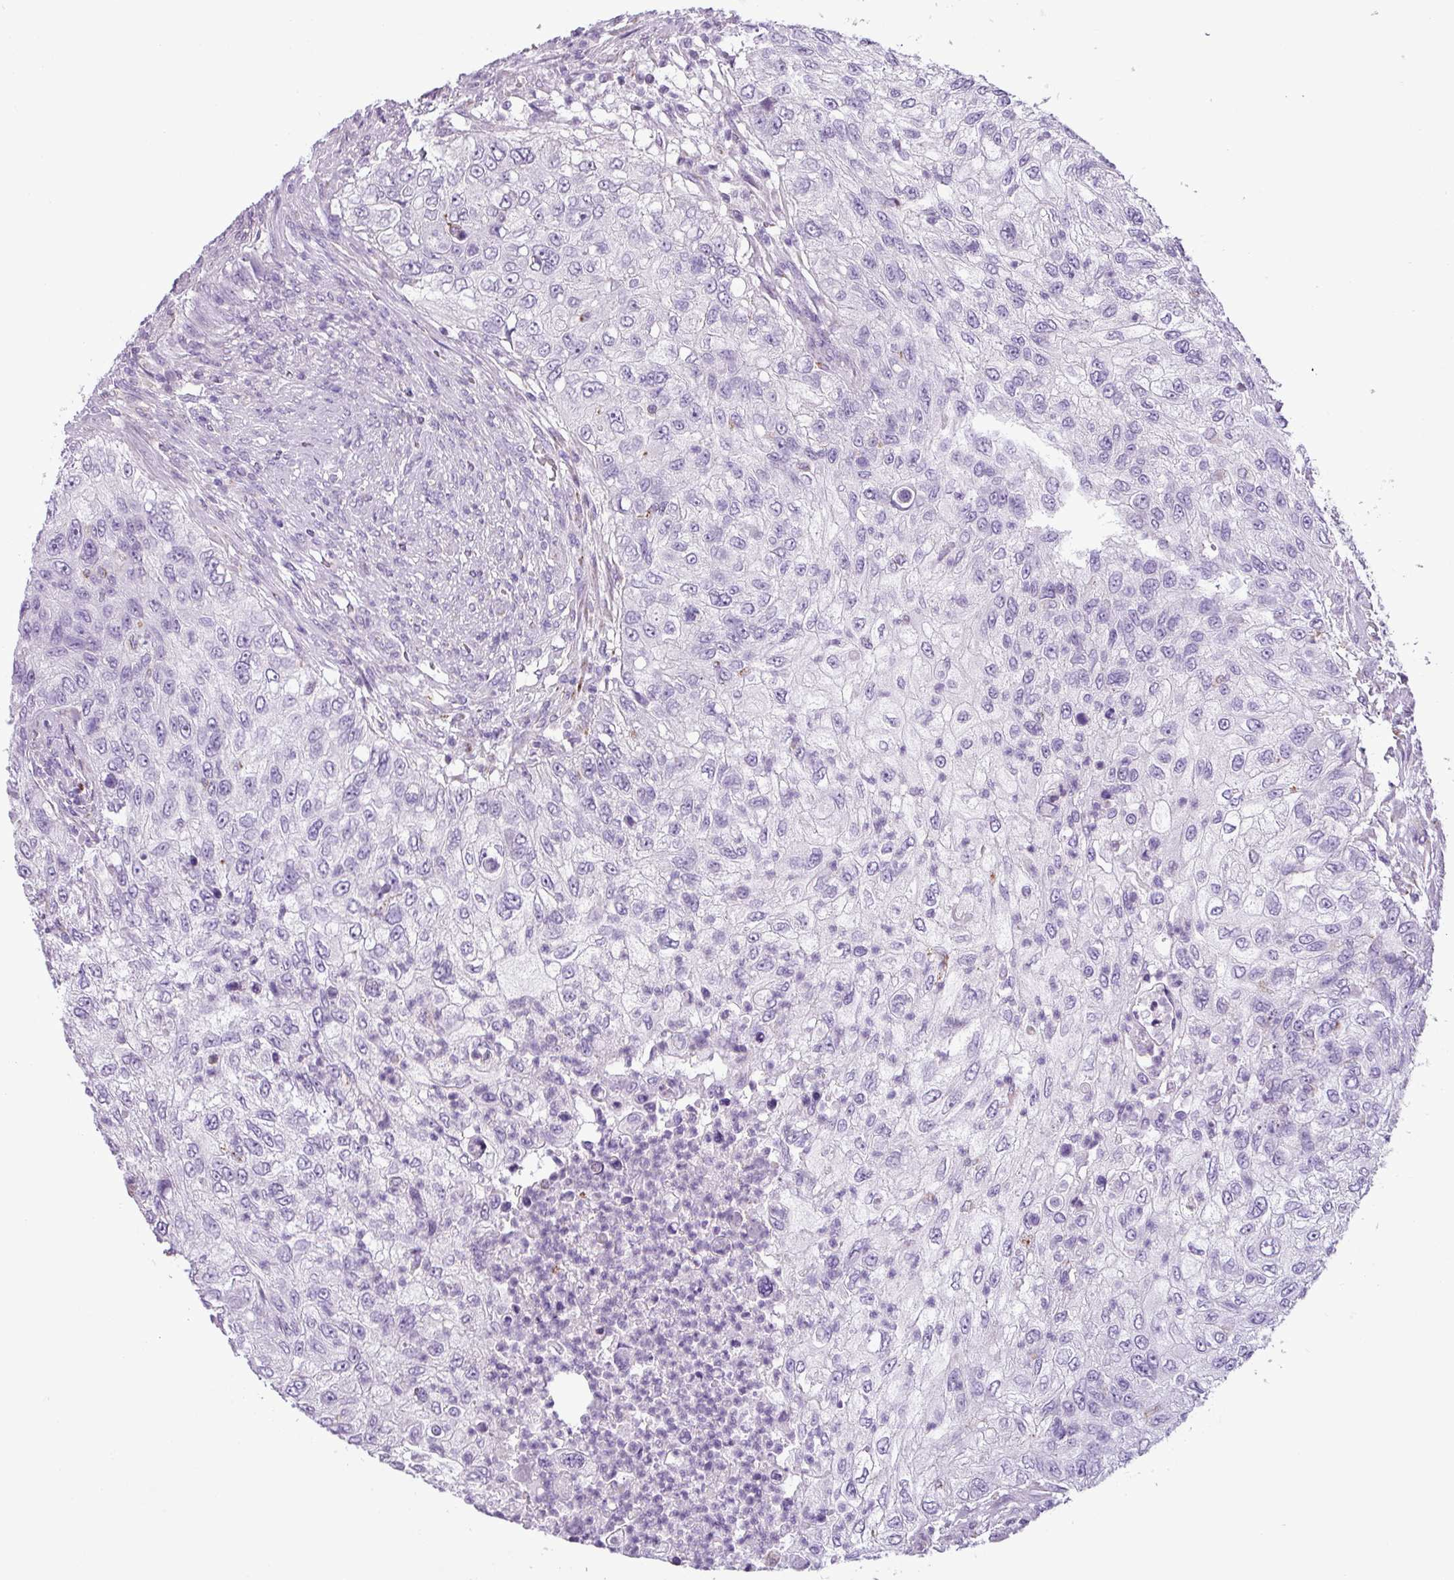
{"staining": {"intensity": "negative", "quantity": "none", "location": "none"}, "tissue": "urothelial cancer", "cell_type": "Tumor cells", "image_type": "cancer", "snomed": [{"axis": "morphology", "description": "Urothelial carcinoma, High grade"}, {"axis": "topography", "description": "Urinary bladder"}], "caption": "High magnification brightfield microscopy of urothelial carcinoma (high-grade) stained with DAB (brown) and counterstained with hematoxylin (blue): tumor cells show no significant expression.", "gene": "ZNF667", "patient": {"sex": "female", "age": 60}}